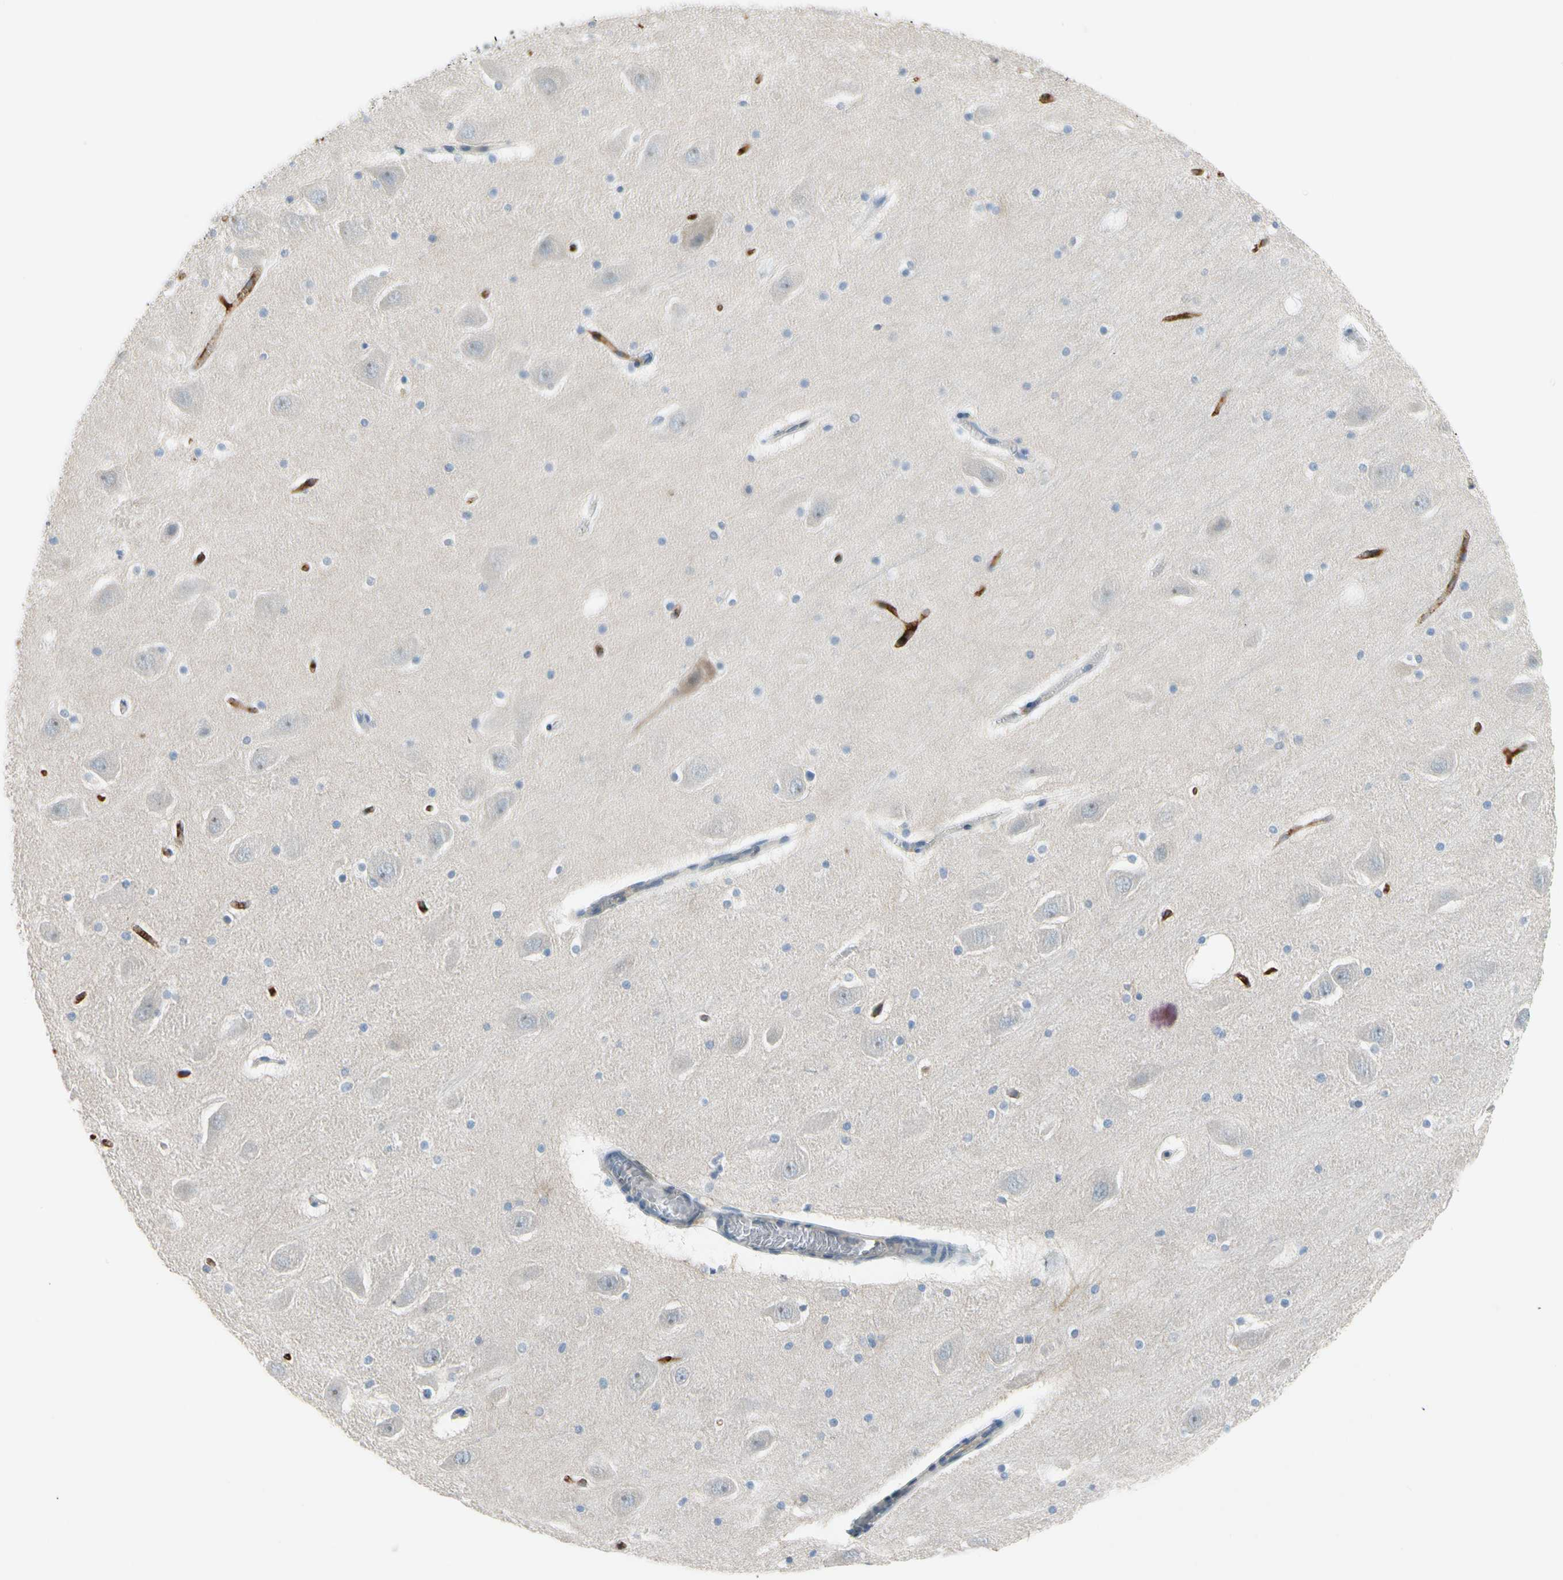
{"staining": {"intensity": "negative", "quantity": "none", "location": "none"}, "tissue": "hippocampus", "cell_type": "Glial cells", "image_type": "normal", "snomed": [{"axis": "morphology", "description": "Normal tissue, NOS"}, {"axis": "topography", "description": "Hippocampus"}], "caption": "Glial cells are negative for protein expression in unremarkable human hippocampus. (IHC, brightfield microscopy, high magnification).", "gene": "CFAP36", "patient": {"sex": "male", "age": 45}}